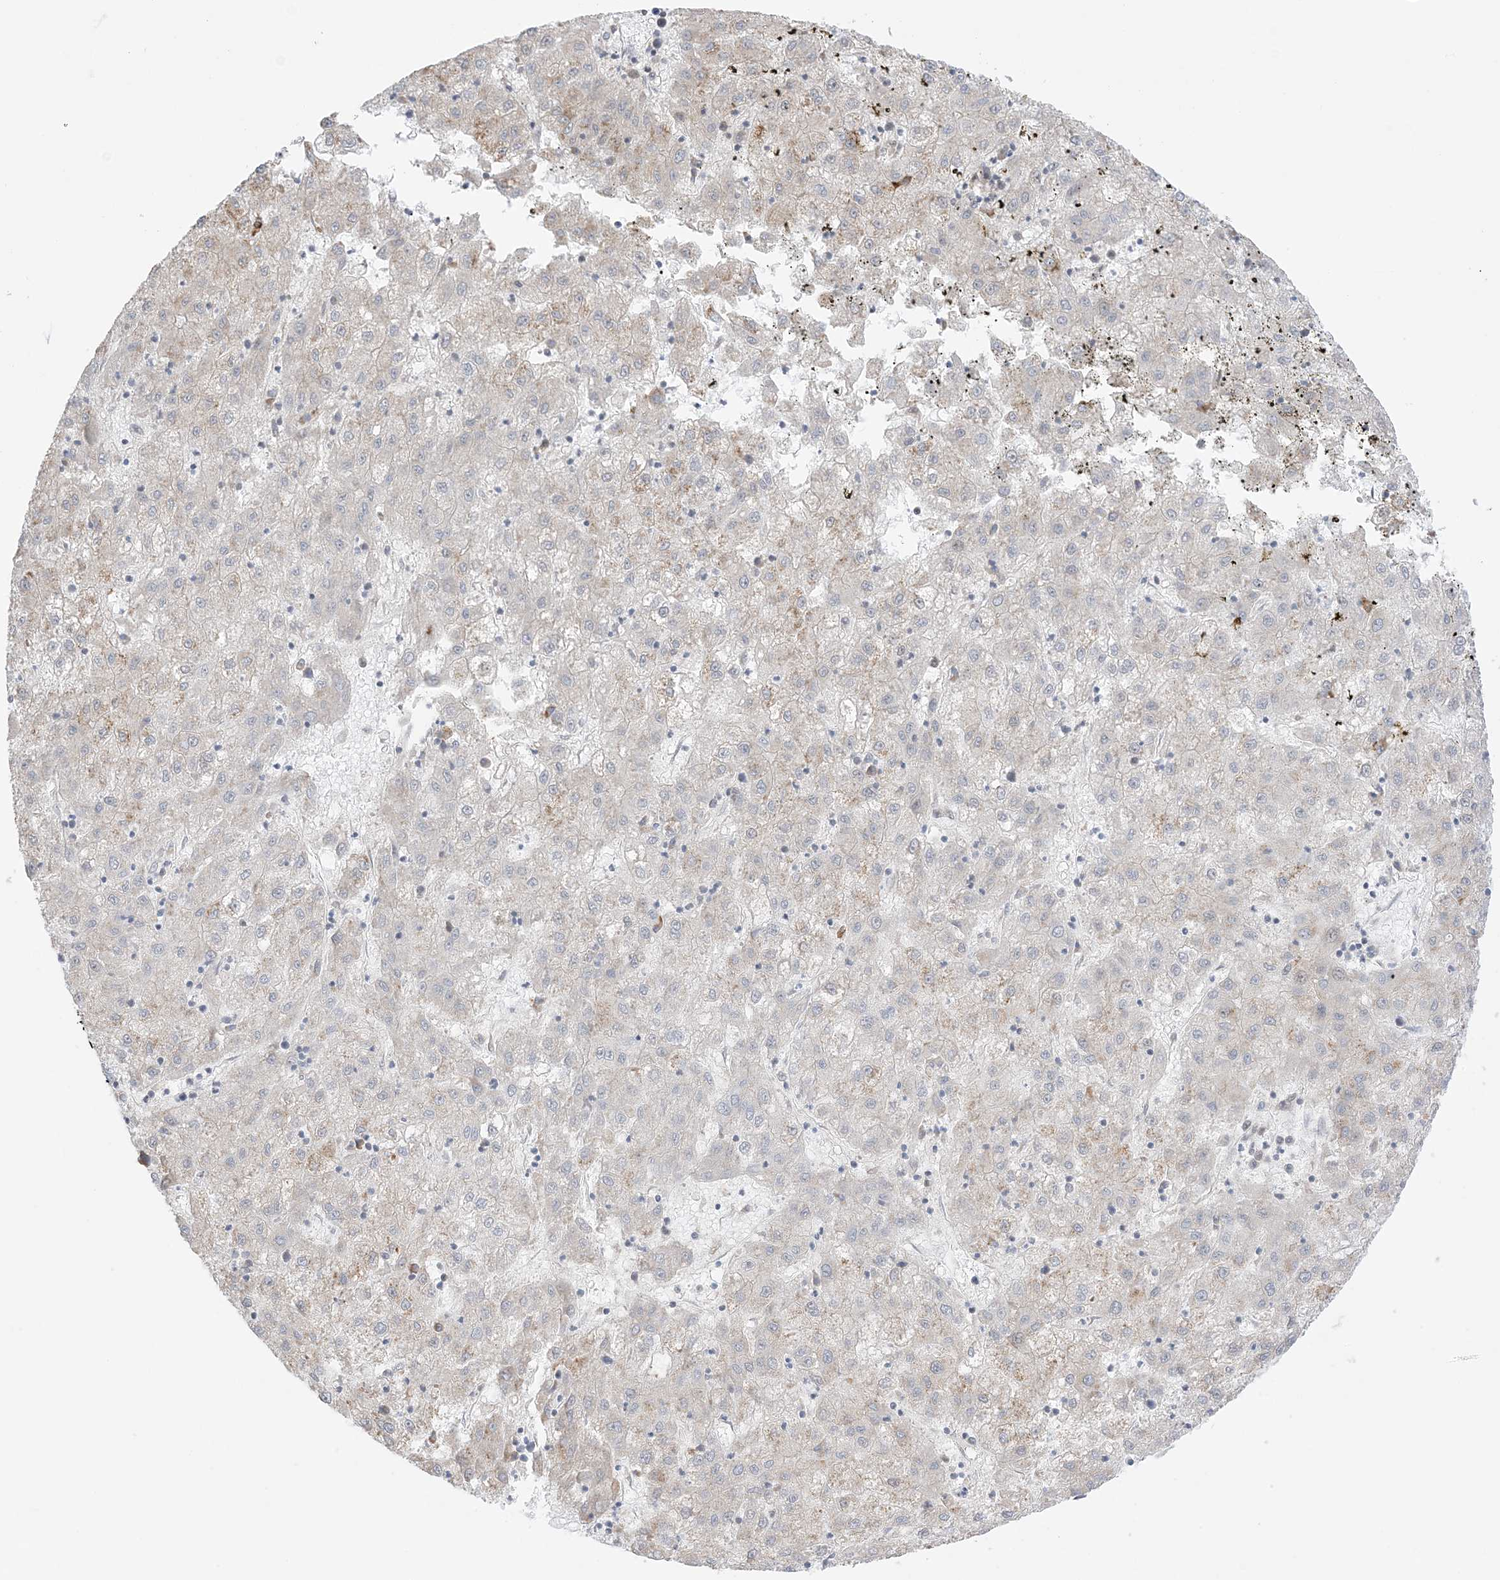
{"staining": {"intensity": "weak", "quantity": "<25%", "location": "cytoplasmic/membranous"}, "tissue": "liver cancer", "cell_type": "Tumor cells", "image_type": "cancer", "snomed": [{"axis": "morphology", "description": "Carcinoma, Hepatocellular, NOS"}, {"axis": "topography", "description": "Liver"}], "caption": "The histopathology image displays no staining of tumor cells in liver hepatocellular carcinoma.", "gene": "UBE2E2", "patient": {"sex": "male", "age": 72}}